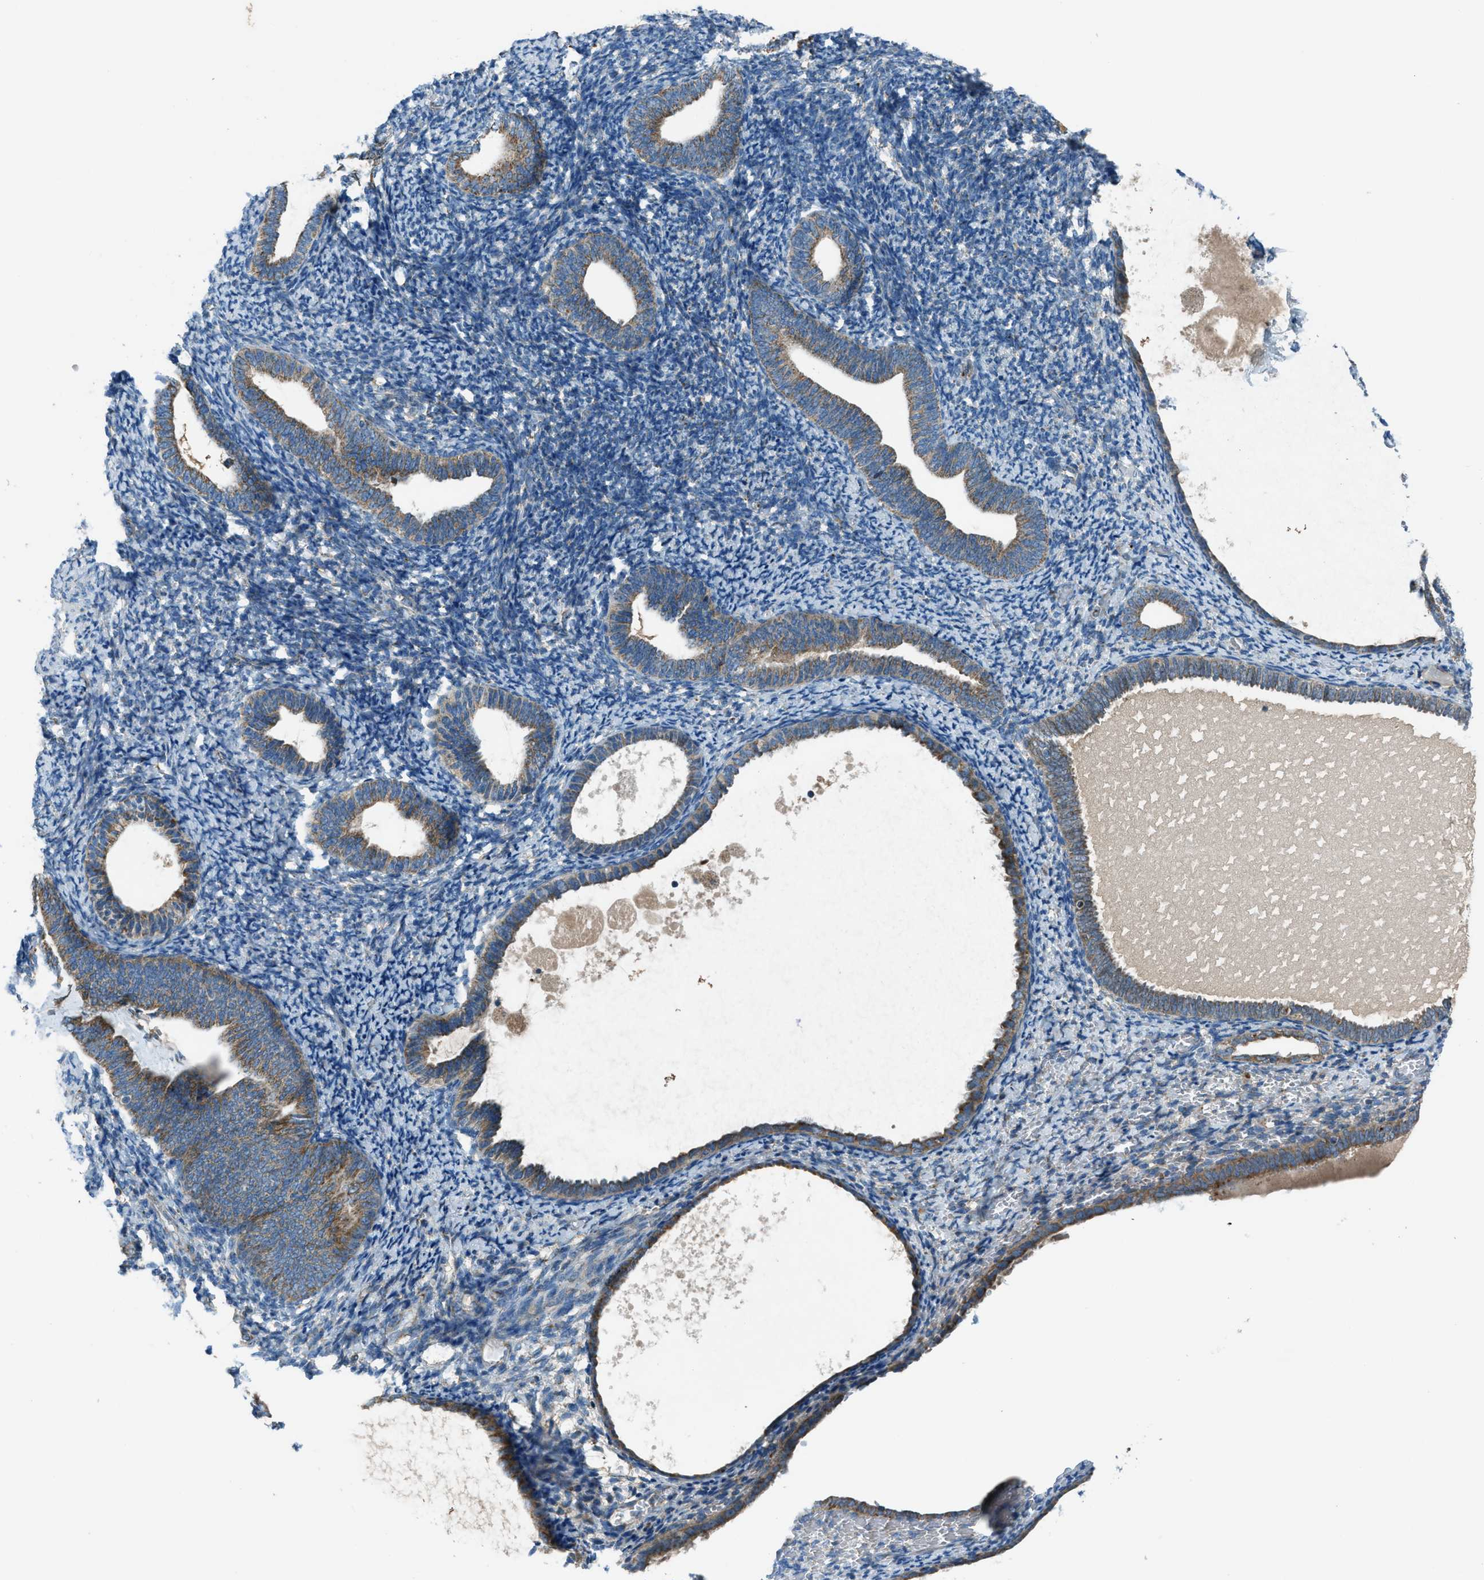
{"staining": {"intensity": "negative", "quantity": "none", "location": "none"}, "tissue": "endometrium", "cell_type": "Cells in endometrial stroma", "image_type": "normal", "snomed": [{"axis": "morphology", "description": "Normal tissue, NOS"}, {"axis": "topography", "description": "Endometrium"}], "caption": "DAB (3,3'-diaminobenzidine) immunohistochemical staining of unremarkable human endometrium displays no significant expression in cells in endometrial stroma.", "gene": "BCKDK", "patient": {"sex": "female", "age": 66}}